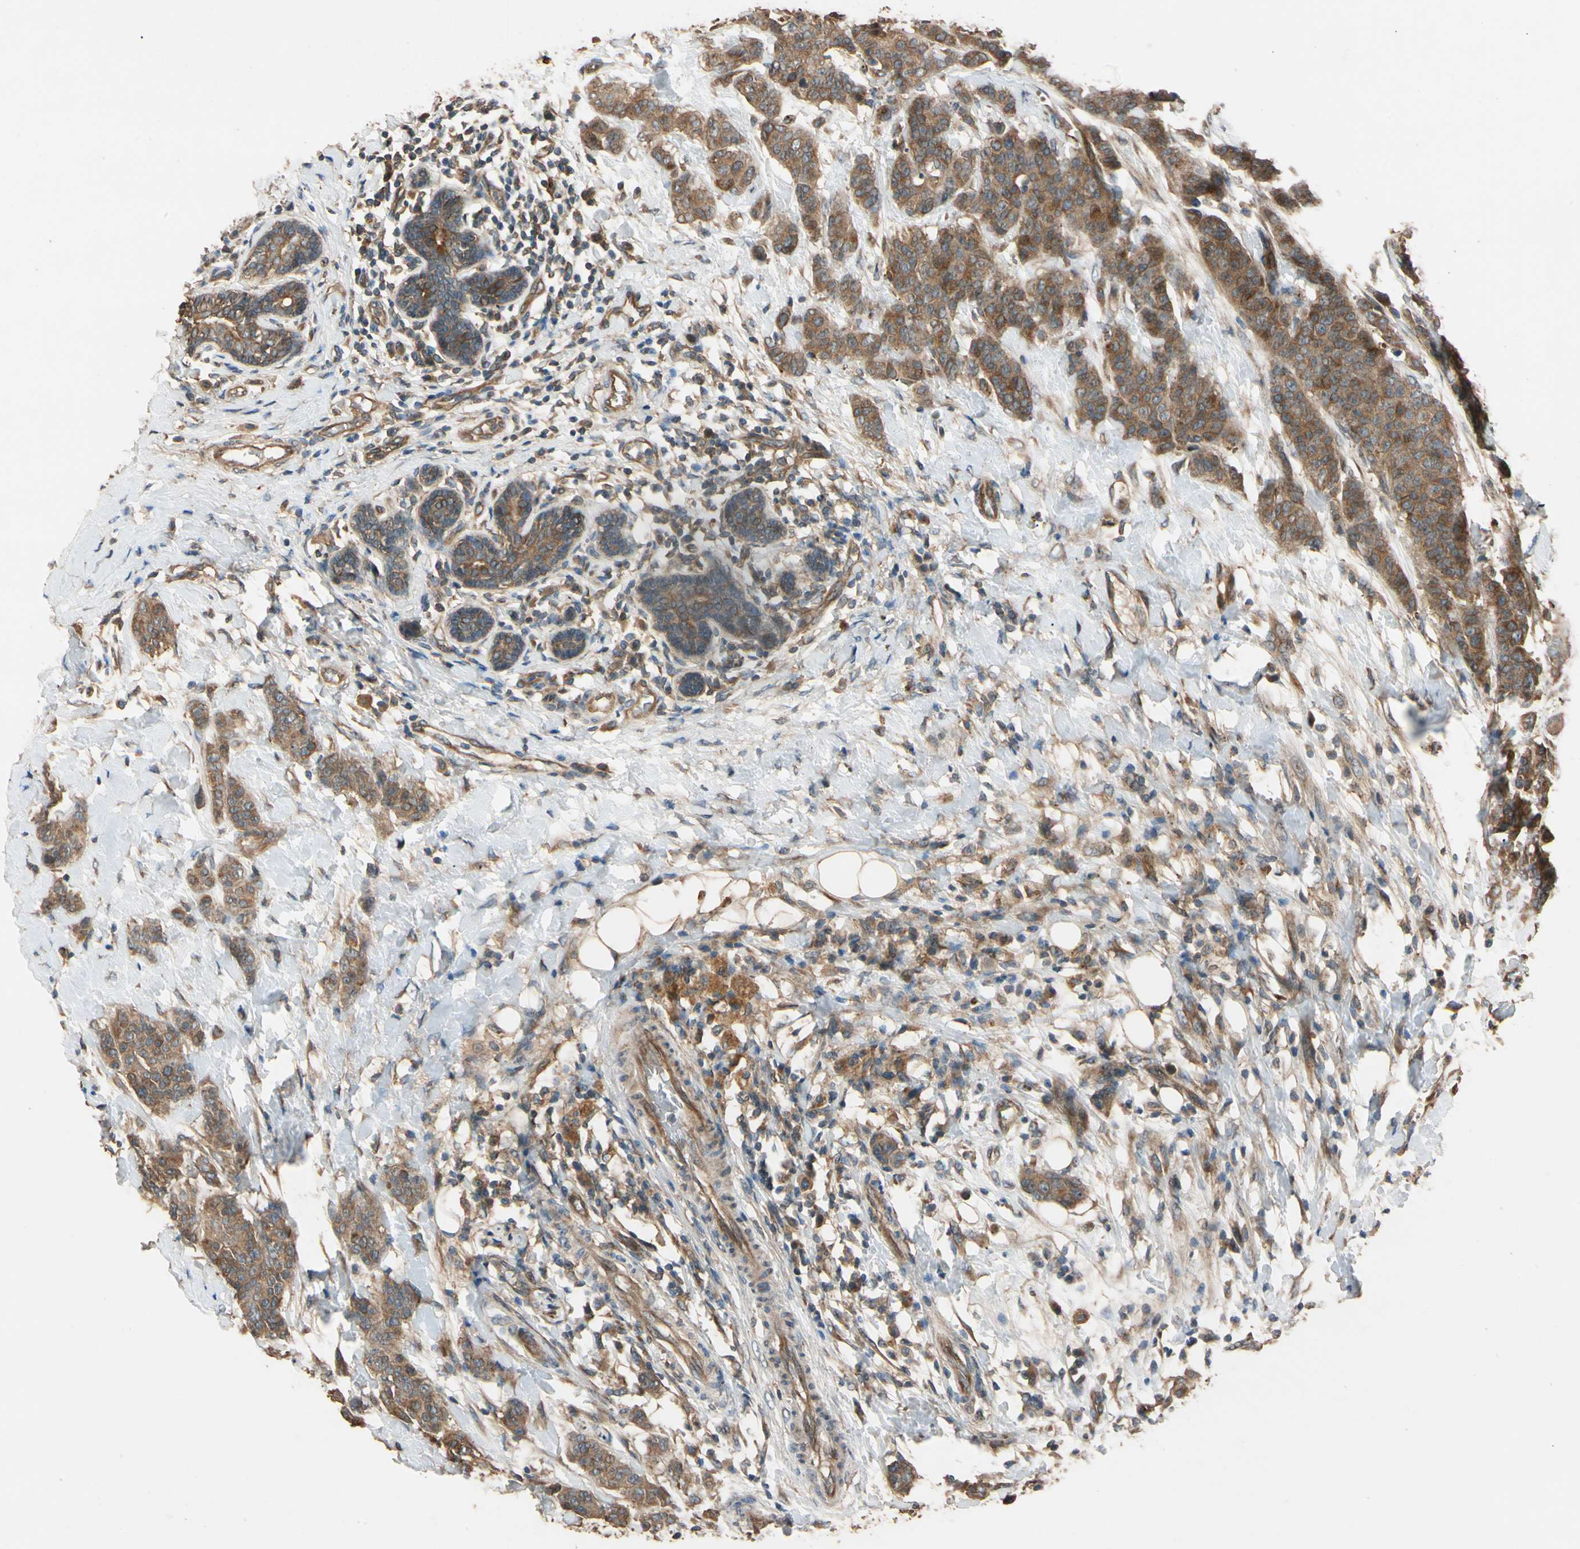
{"staining": {"intensity": "strong", "quantity": ">75%", "location": "cytoplasmic/membranous"}, "tissue": "breast cancer", "cell_type": "Tumor cells", "image_type": "cancer", "snomed": [{"axis": "morphology", "description": "Duct carcinoma"}, {"axis": "topography", "description": "Breast"}], "caption": "Brown immunohistochemical staining in breast cancer demonstrates strong cytoplasmic/membranous staining in approximately >75% of tumor cells.", "gene": "MGRN1", "patient": {"sex": "female", "age": 40}}